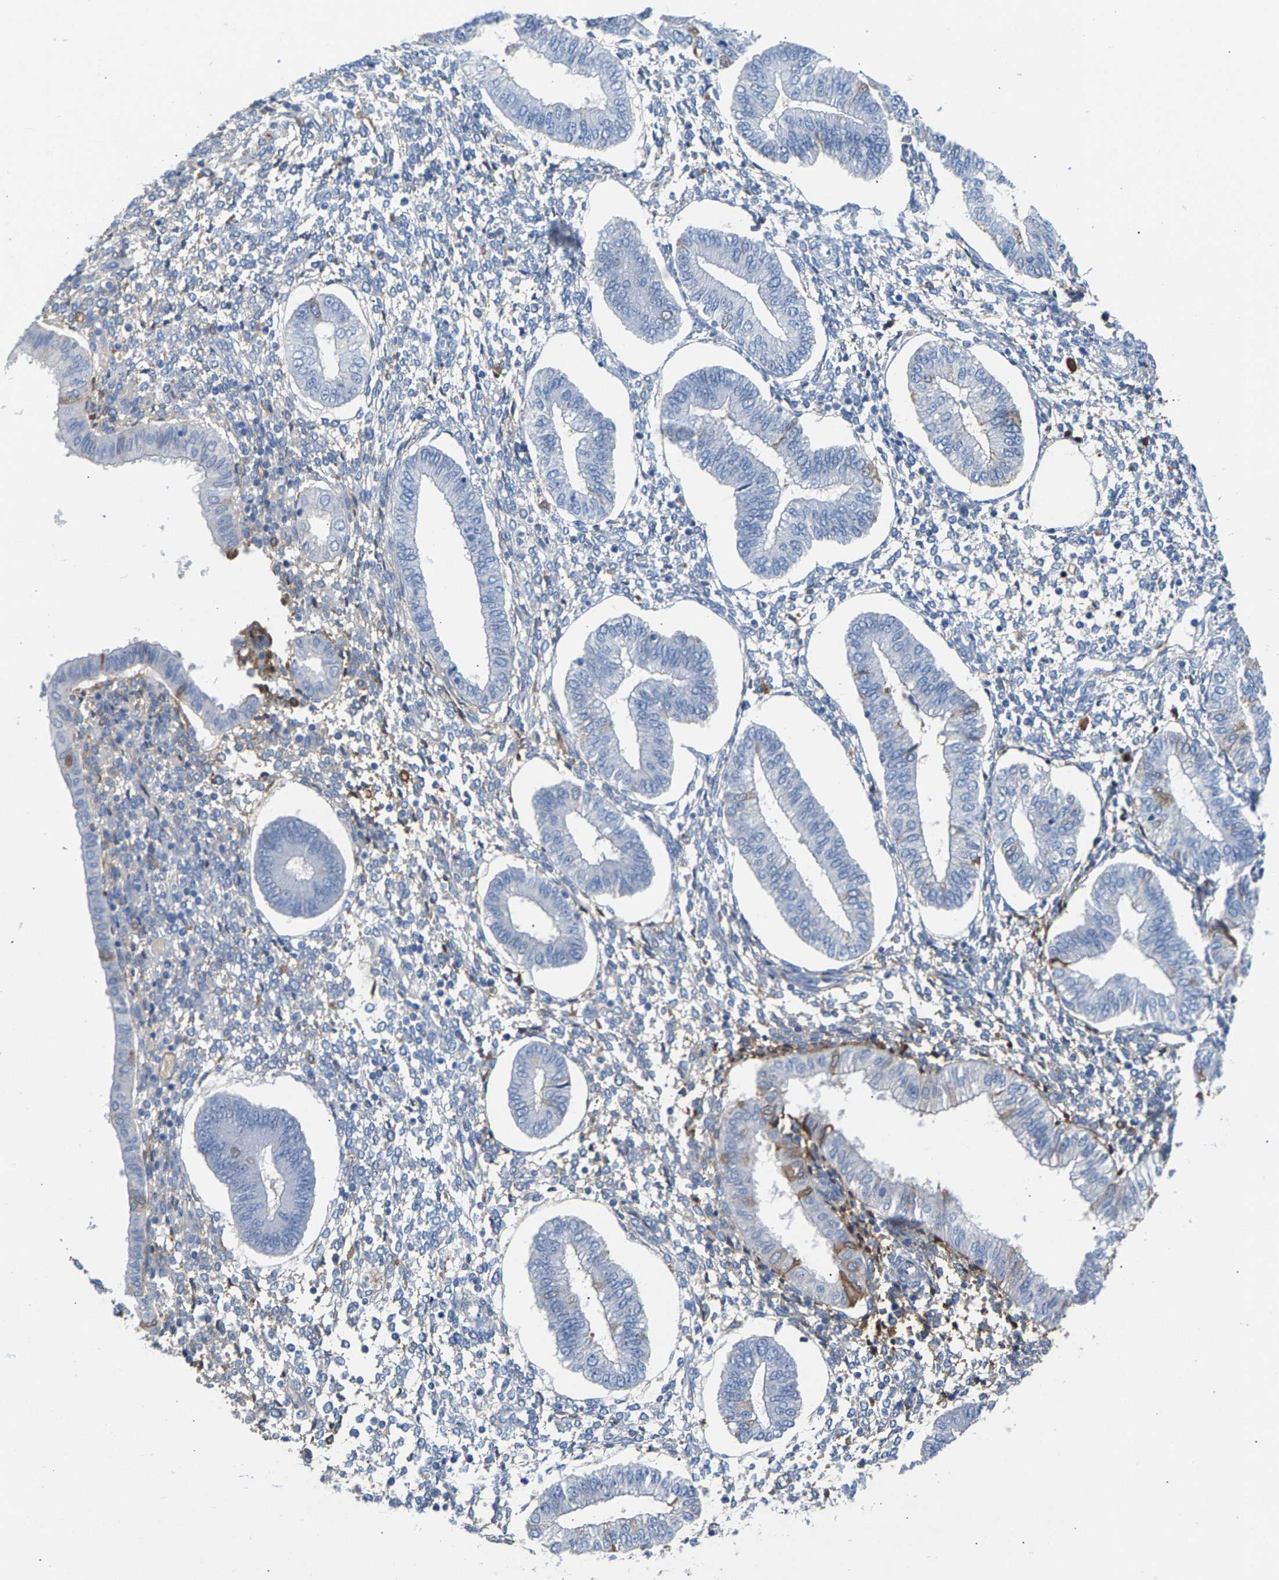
{"staining": {"intensity": "negative", "quantity": "none", "location": "none"}, "tissue": "endometrium", "cell_type": "Cells in endometrial stroma", "image_type": "normal", "snomed": [{"axis": "morphology", "description": "Normal tissue, NOS"}, {"axis": "topography", "description": "Endometrium"}], "caption": "DAB immunohistochemical staining of normal endometrium displays no significant expression in cells in endometrial stroma.", "gene": "APOH", "patient": {"sex": "female", "age": 50}}